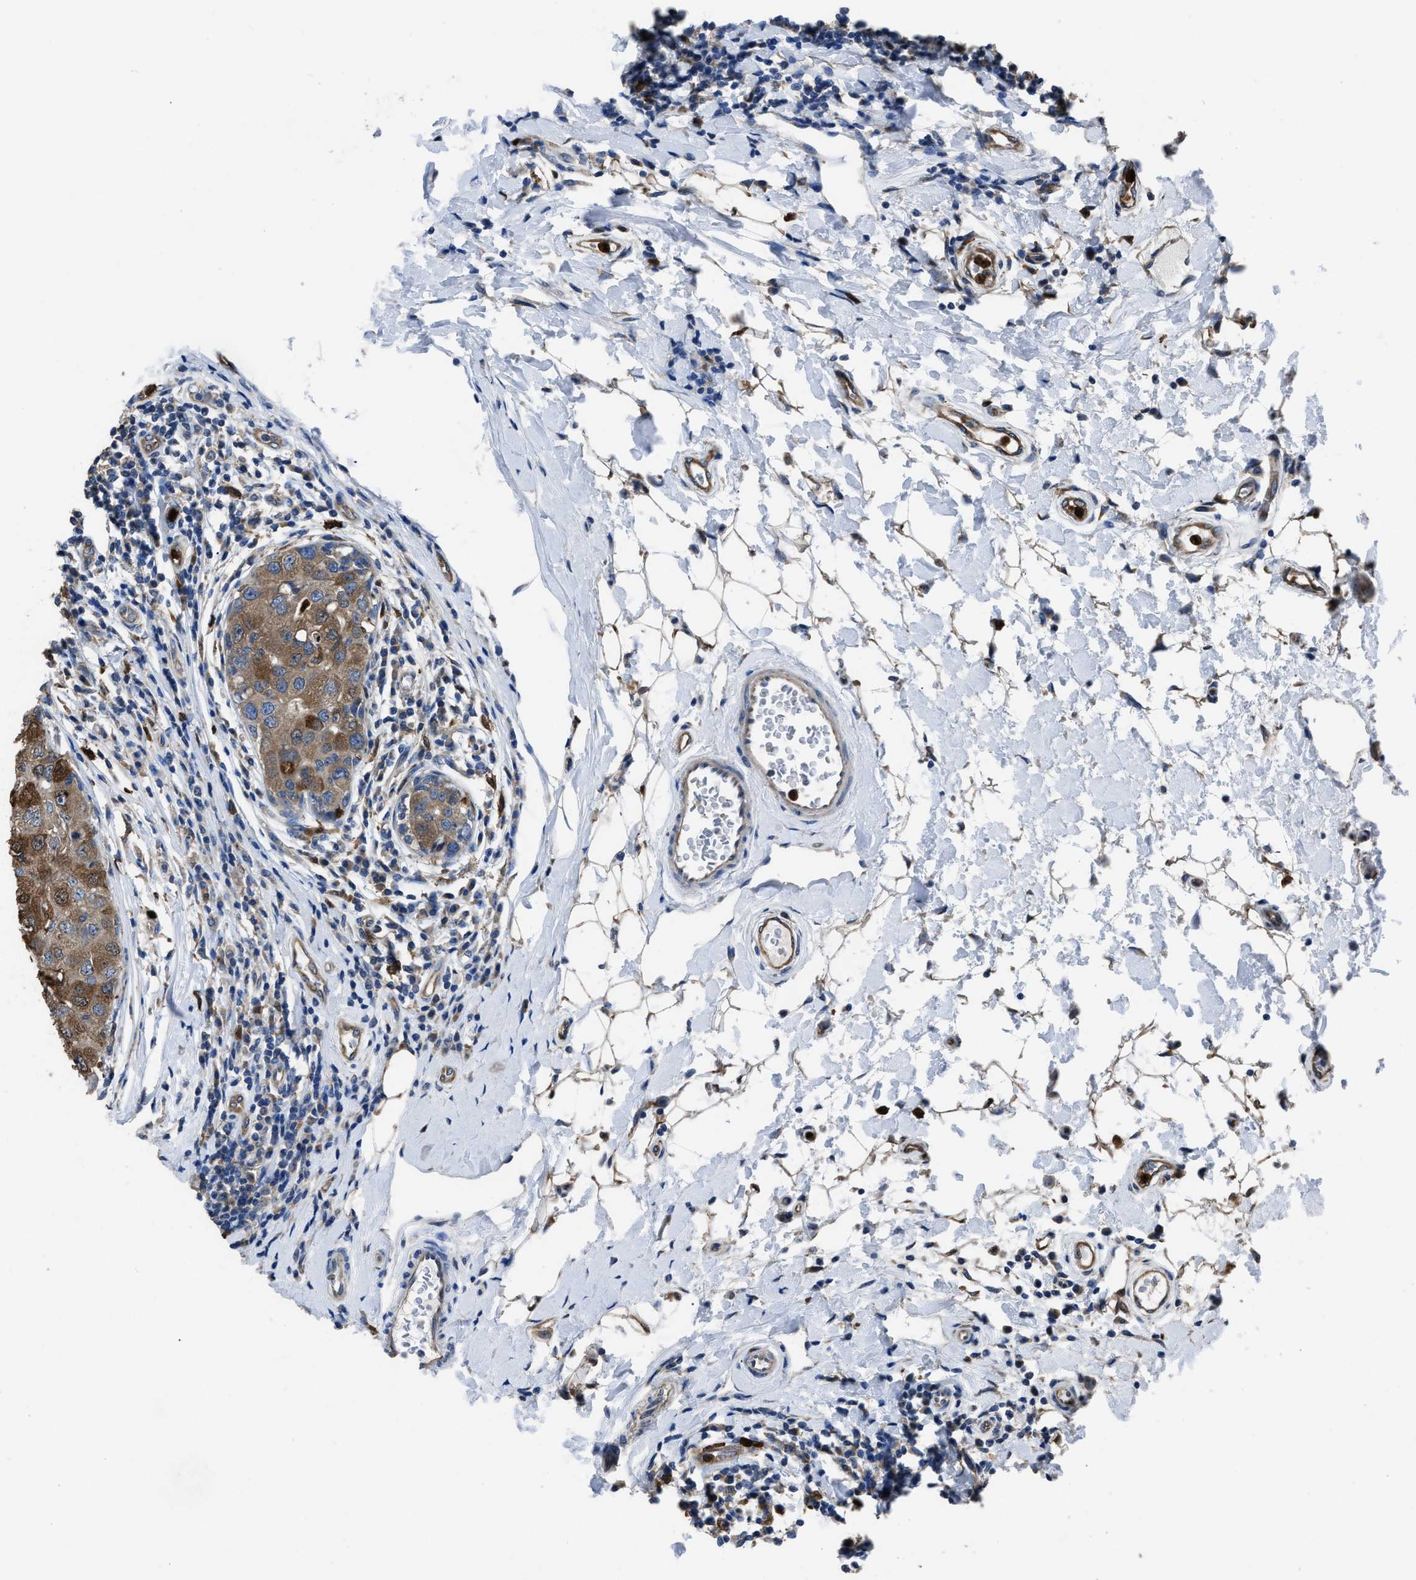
{"staining": {"intensity": "moderate", "quantity": "25%-75%", "location": "cytoplasmic/membranous"}, "tissue": "breast cancer", "cell_type": "Tumor cells", "image_type": "cancer", "snomed": [{"axis": "morphology", "description": "Duct carcinoma"}, {"axis": "topography", "description": "Breast"}], "caption": "About 25%-75% of tumor cells in breast cancer demonstrate moderate cytoplasmic/membranous protein expression as visualized by brown immunohistochemical staining.", "gene": "ANGPT1", "patient": {"sex": "female", "age": 27}}